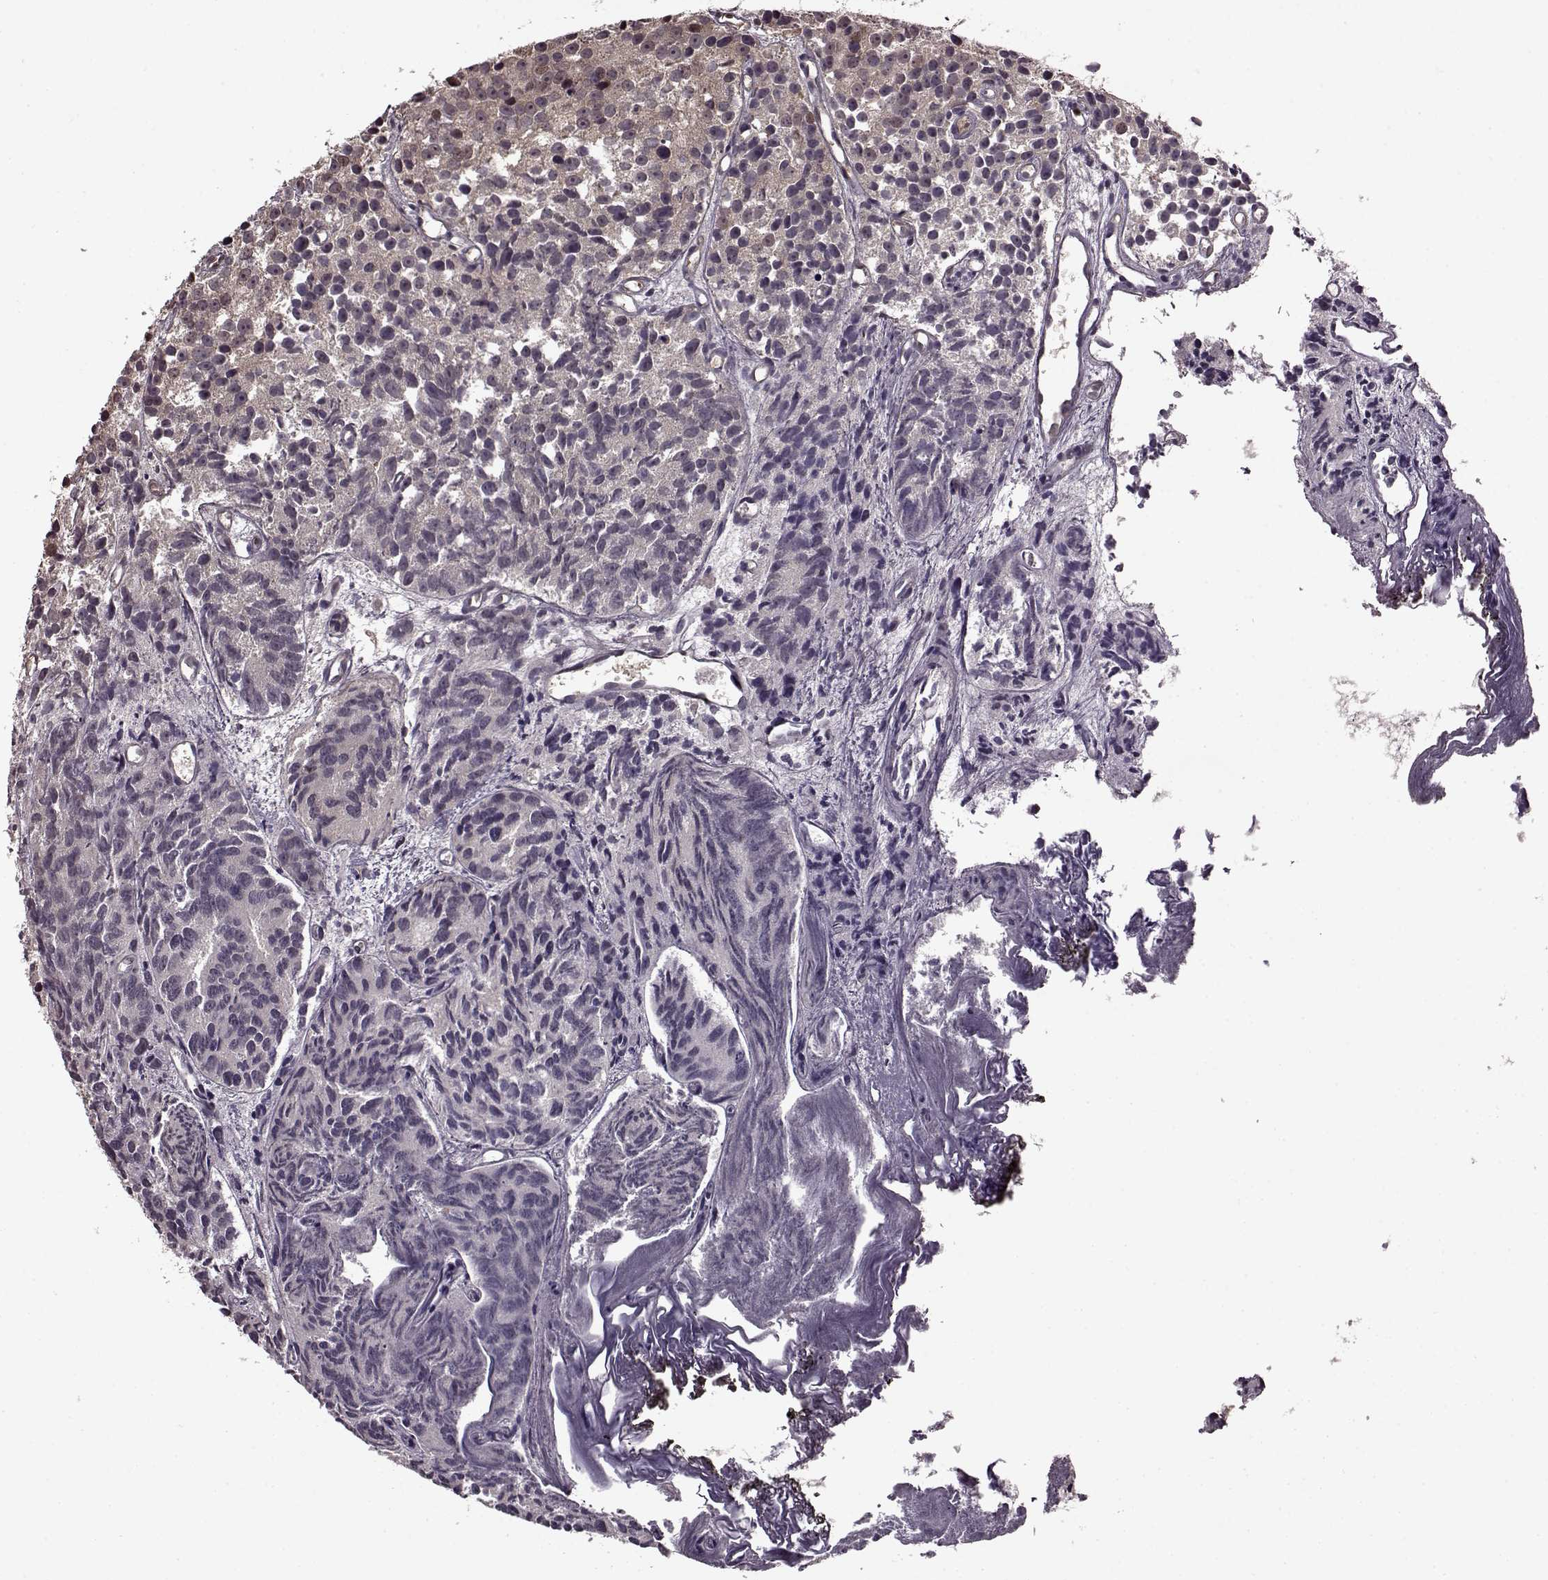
{"staining": {"intensity": "negative", "quantity": "none", "location": "none"}, "tissue": "prostate cancer", "cell_type": "Tumor cells", "image_type": "cancer", "snomed": [{"axis": "morphology", "description": "Adenocarcinoma, High grade"}, {"axis": "topography", "description": "Prostate"}], "caption": "Immunohistochemistry (IHC) photomicrograph of human prostate cancer (adenocarcinoma (high-grade)) stained for a protein (brown), which shows no staining in tumor cells.", "gene": "FTO", "patient": {"sex": "male", "age": 77}}